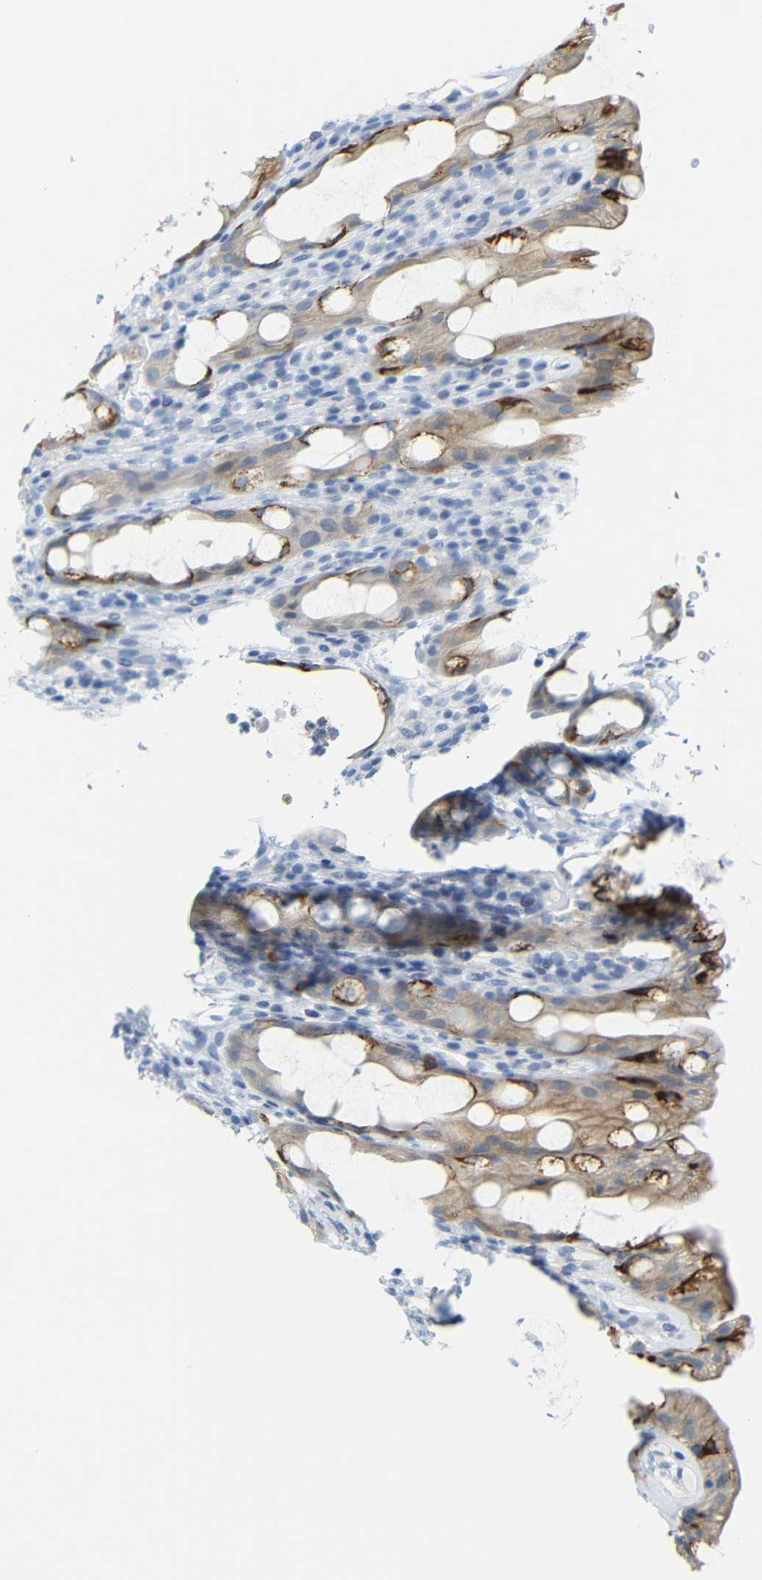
{"staining": {"intensity": "strong", "quantity": "<25%", "location": "cytoplasmic/membranous"}, "tissue": "rectum", "cell_type": "Glandular cells", "image_type": "normal", "snomed": [{"axis": "morphology", "description": "Normal tissue, NOS"}, {"axis": "topography", "description": "Rectum"}], "caption": "High-power microscopy captured an immunohistochemistry image of normal rectum, revealing strong cytoplasmic/membranous positivity in about <25% of glandular cells.", "gene": "DYNAP", "patient": {"sex": "male", "age": 44}}